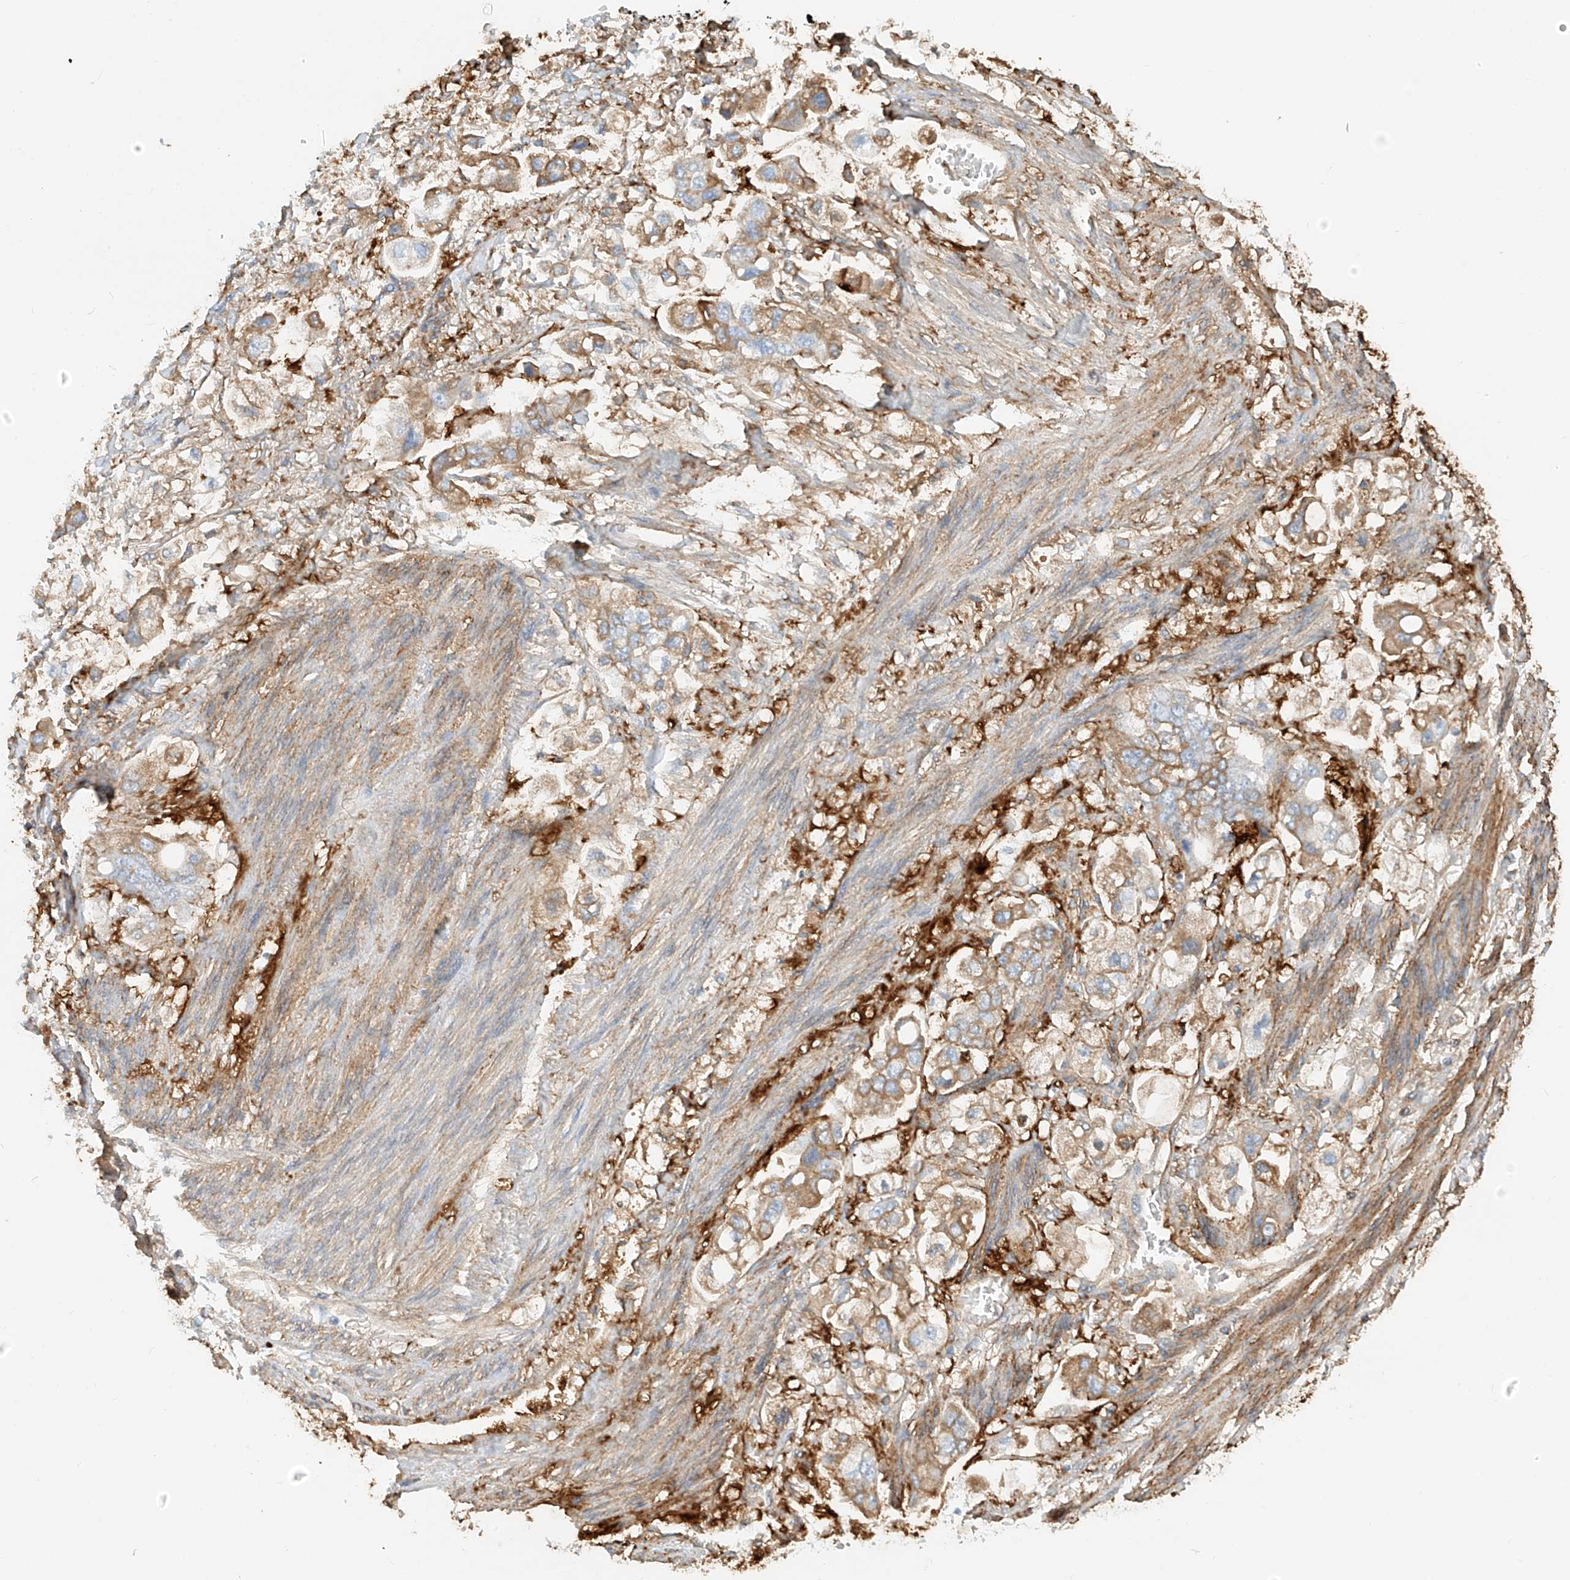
{"staining": {"intensity": "moderate", "quantity": "25%-75%", "location": "cytoplasmic/membranous"}, "tissue": "stomach cancer", "cell_type": "Tumor cells", "image_type": "cancer", "snomed": [{"axis": "morphology", "description": "Adenocarcinoma, NOS"}, {"axis": "topography", "description": "Stomach"}], "caption": "Human stomach cancer (adenocarcinoma) stained with a protein marker displays moderate staining in tumor cells.", "gene": "OCSTAMP", "patient": {"sex": "male", "age": 62}}